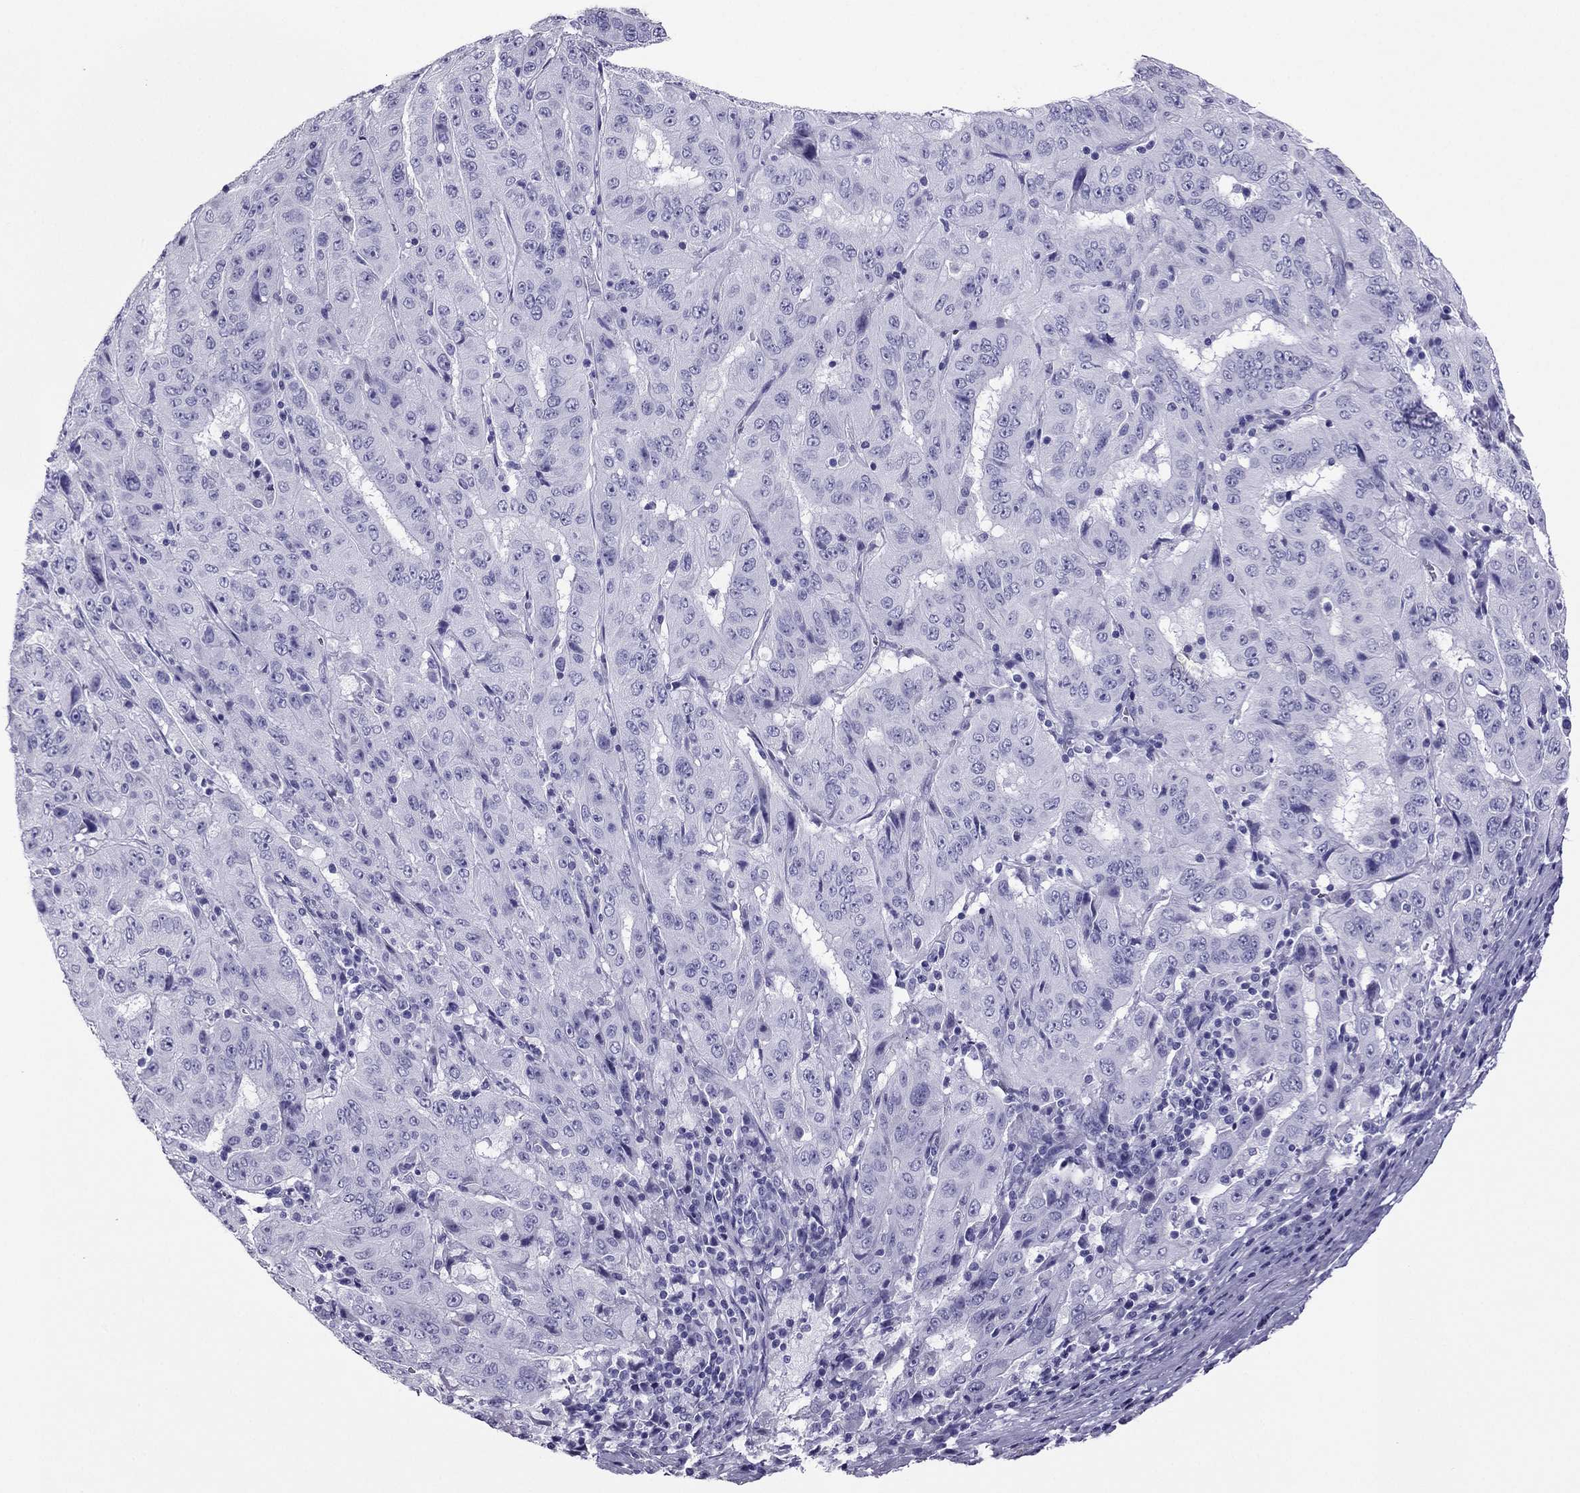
{"staining": {"intensity": "negative", "quantity": "none", "location": "none"}, "tissue": "pancreatic cancer", "cell_type": "Tumor cells", "image_type": "cancer", "snomed": [{"axis": "morphology", "description": "Adenocarcinoma, NOS"}, {"axis": "topography", "description": "Pancreas"}], "caption": "A photomicrograph of human pancreatic cancer is negative for staining in tumor cells.", "gene": "PDE6A", "patient": {"sex": "male", "age": 63}}